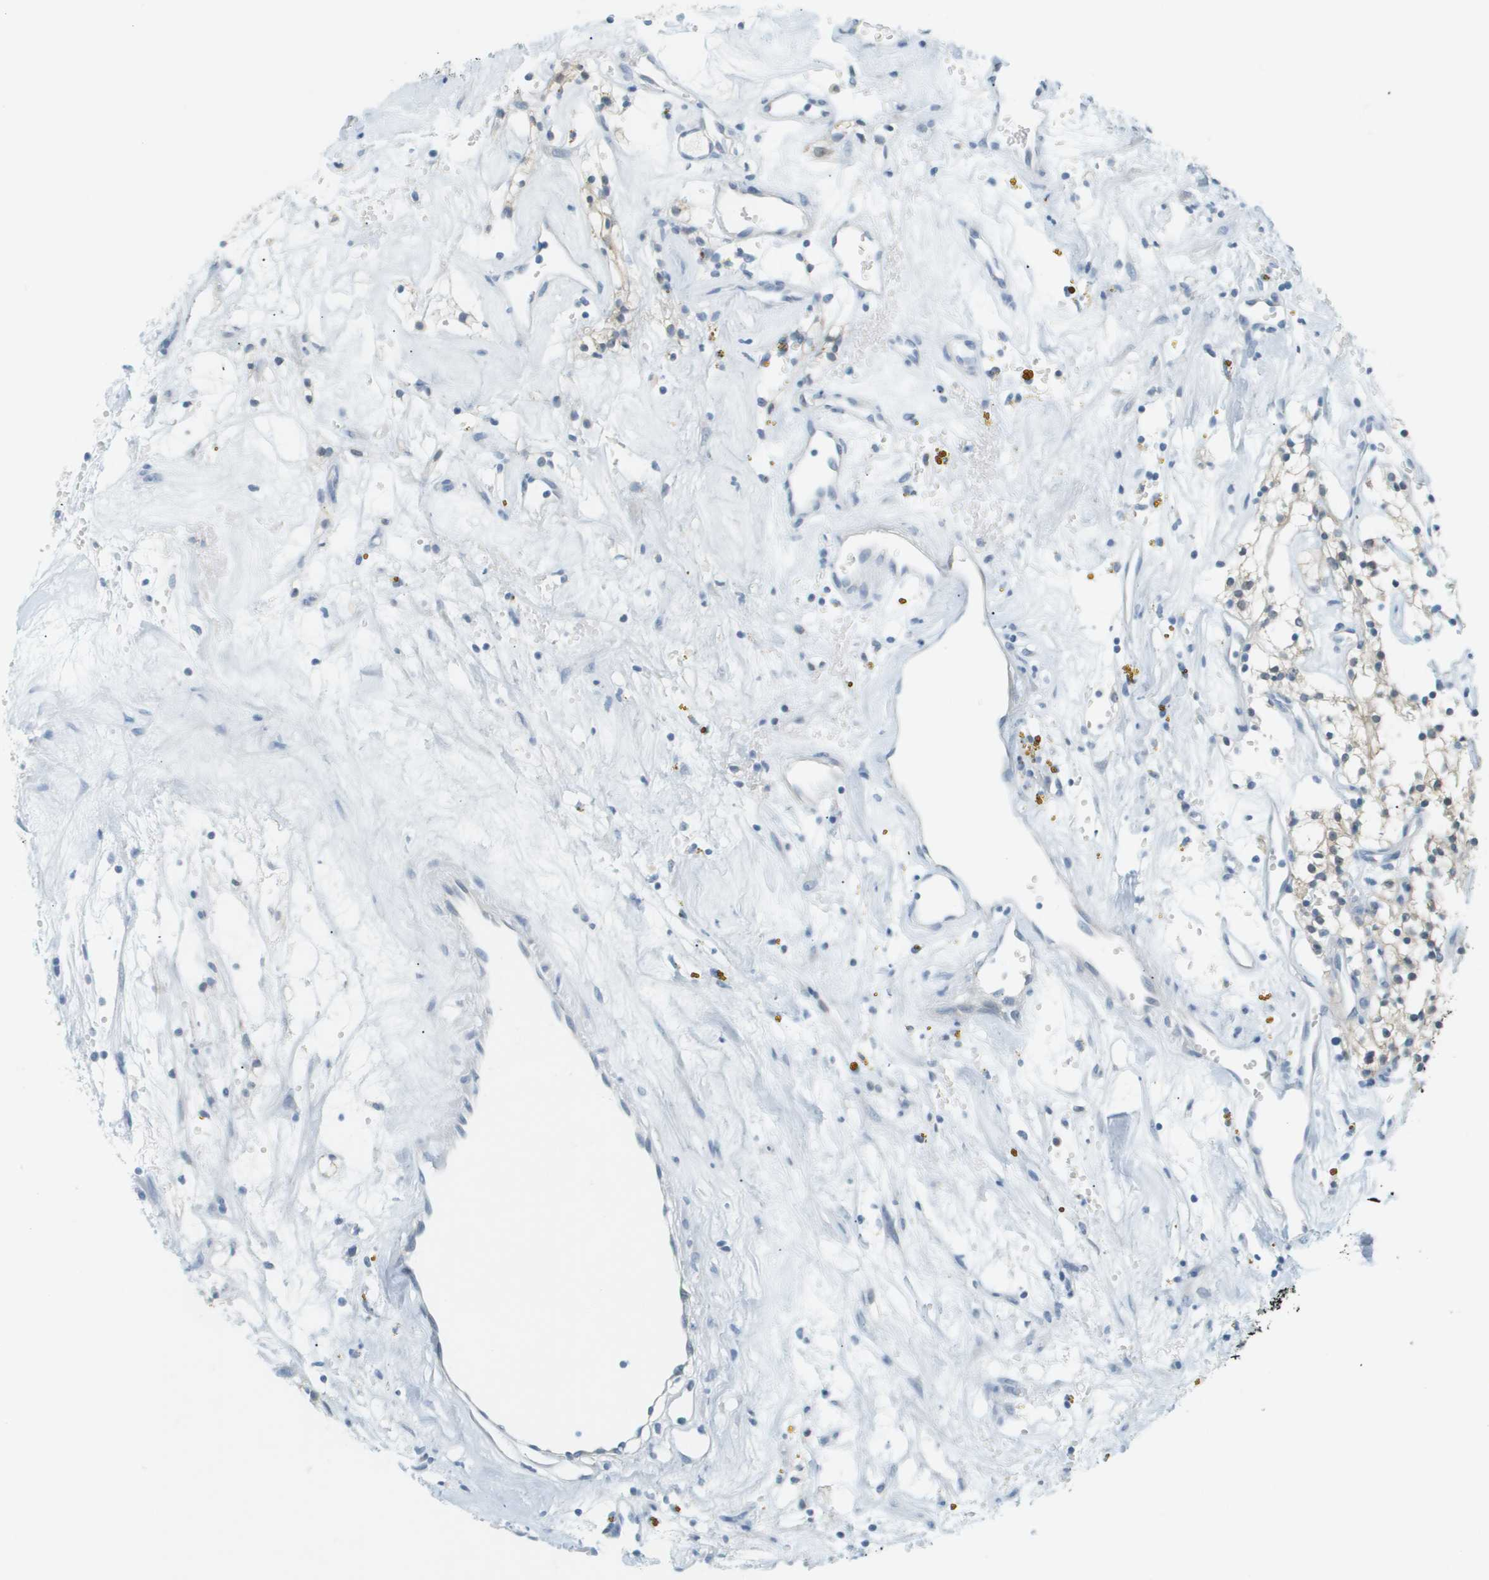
{"staining": {"intensity": "weak", "quantity": ">75%", "location": "cytoplasmic/membranous"}, "tissue": "renal cancer", "cell_type": "Tumor cells", "image_type": "cancer", "snomed": [{"axis": "morphology", "description": "Adenocarcinoma, NOS"}, {"axis": "topography", "description": "Kidney"}], "caption": "Immunohistochemistry (IHC) photomicrograph of neoplastic tissue: human renal adenocarcinoma stained using immunohistochemistry (IHC) displays low levels of weak protein expression localized specifically in the cytoplasmic/membranous of tumor cells, appearing as a cytoplasmic/membranous brown color.", "gene": "SMYD5", "patient": {"sex": "male", "age": 59}}